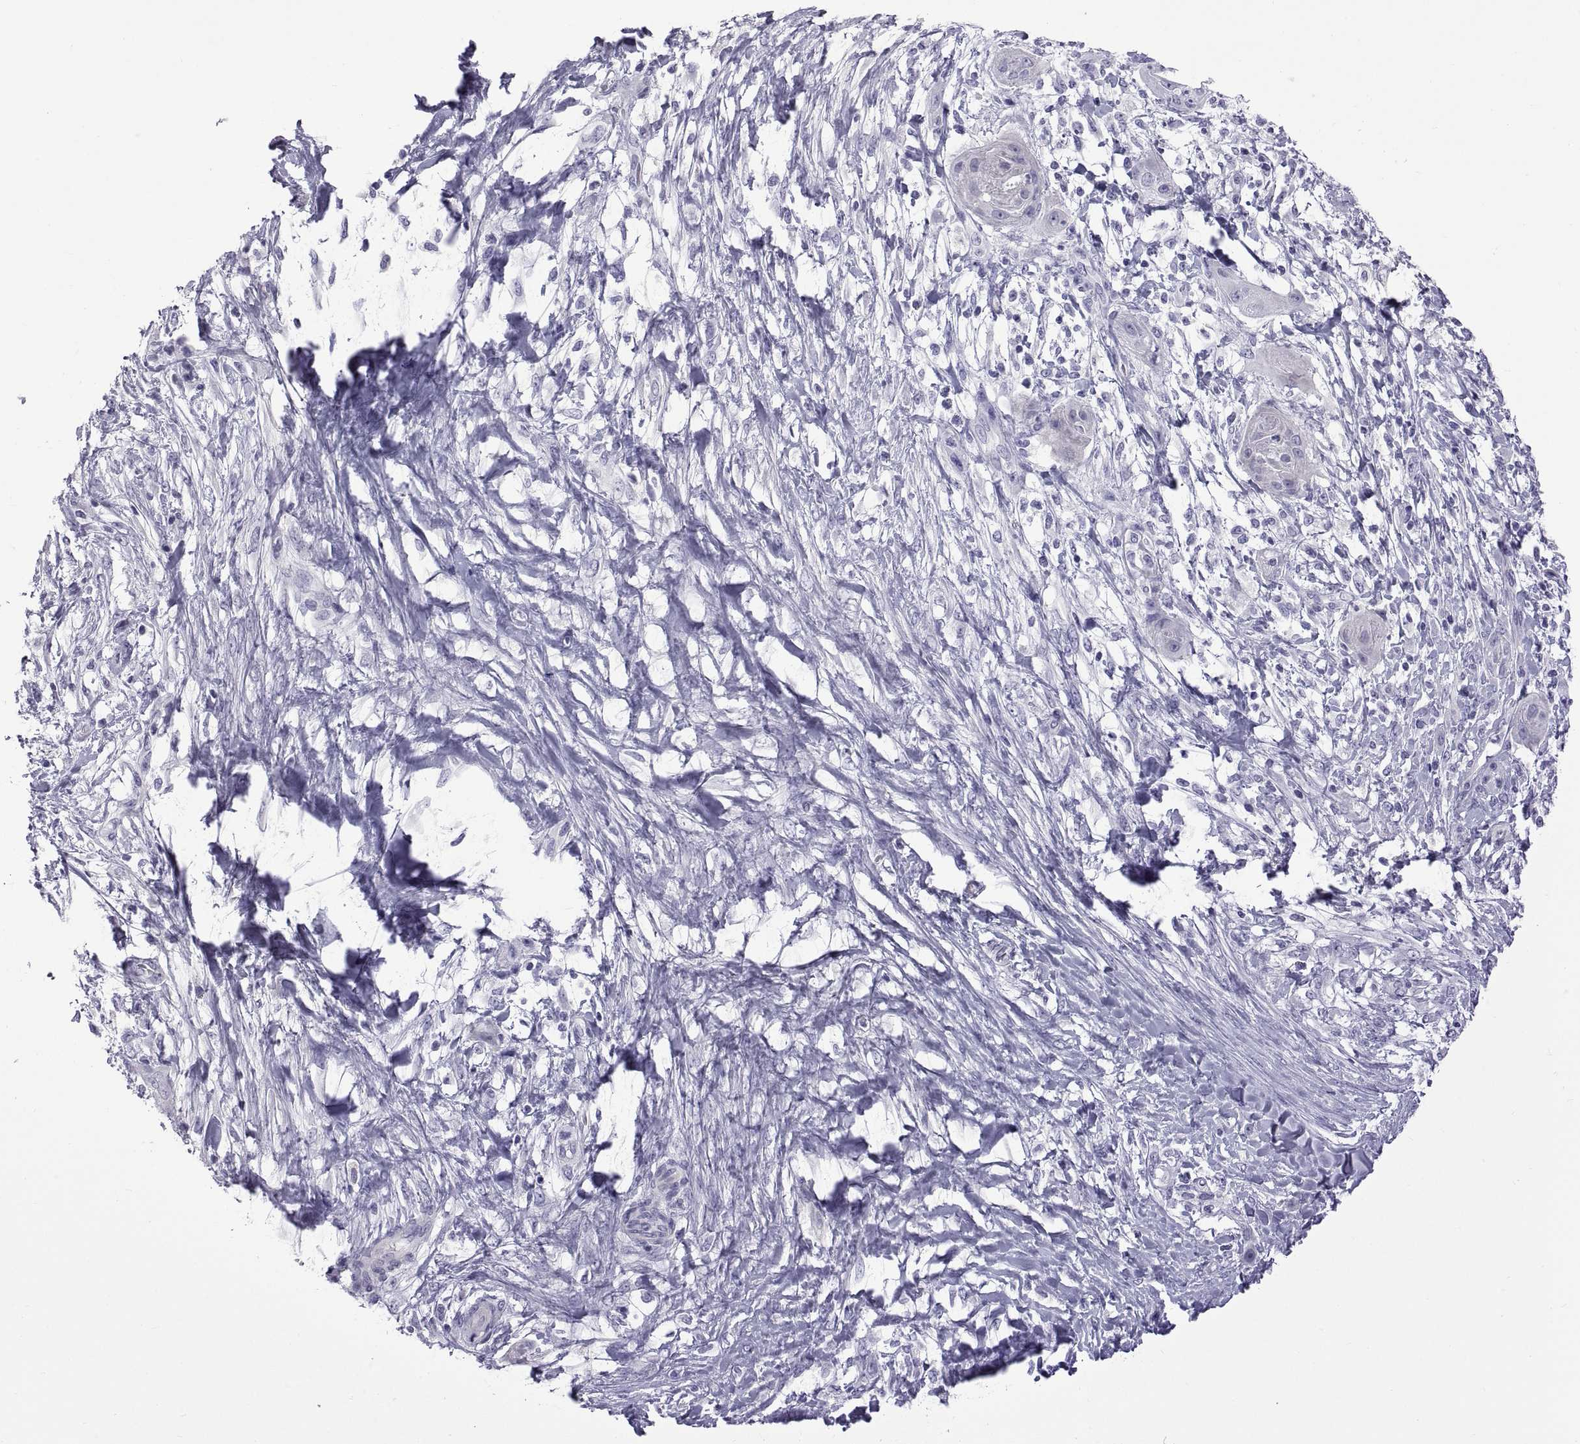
{"staining": {"intensity": "negative", "quantity": "none", "location": "none"}, "tissue": "skin cancer", "cell_type": "Tumor cells", "image_type": "cancer", "snomed": [{"axis": "morphology", "description": "Squamous cell carcinoma, NOS"}, {"axis": "topography", "description": "Skin"}], "caption": "An immunohistochemistry (IHC) histopathology image of skin cancer is shown. There is no staining in tumor cells of skin cancer.", "gene": "SPDYE1", "patient": {"sex": "male", "age": 62}}